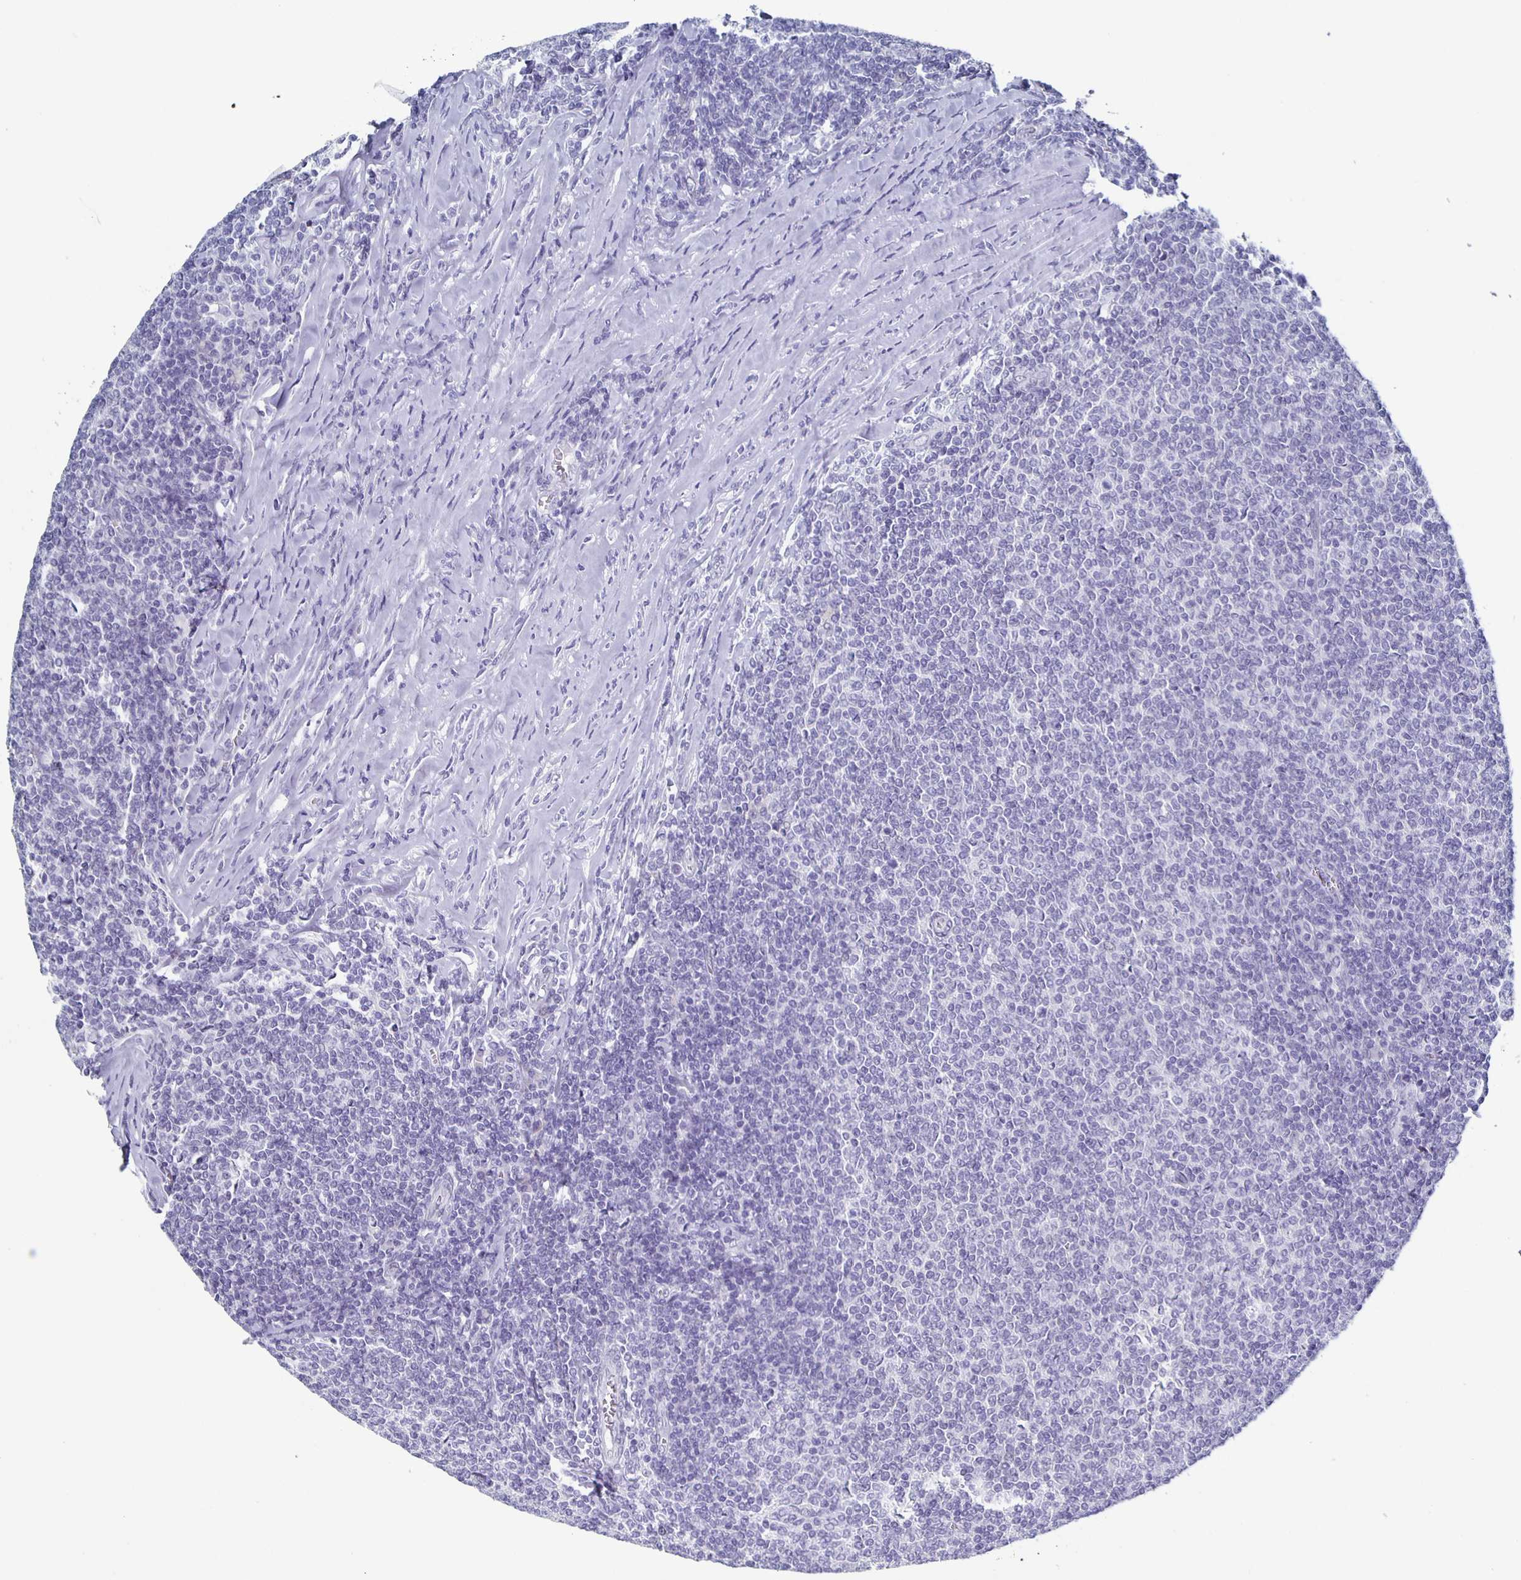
{"staining": {"intensity": "negative", "quantity": "none", "location": "none"}, "tissue": "lymphoma", "cell_type": "Tumor cells", "image_type": "cancer", "snomed": [{"axis": "morphology", "description": "Malignant lymphoma, non-Hodgkin's type, Low grade"}, {"axis": "topography", "description": "Lymph node"}], "caption": "Low-grade malignant lymphoma, non-Hodgkin's type was stained to show a protein in brown. There is no significant staining in tumor cells.", "gene": "CCDC17", "patient": {"sex": "male", "age": 52}}